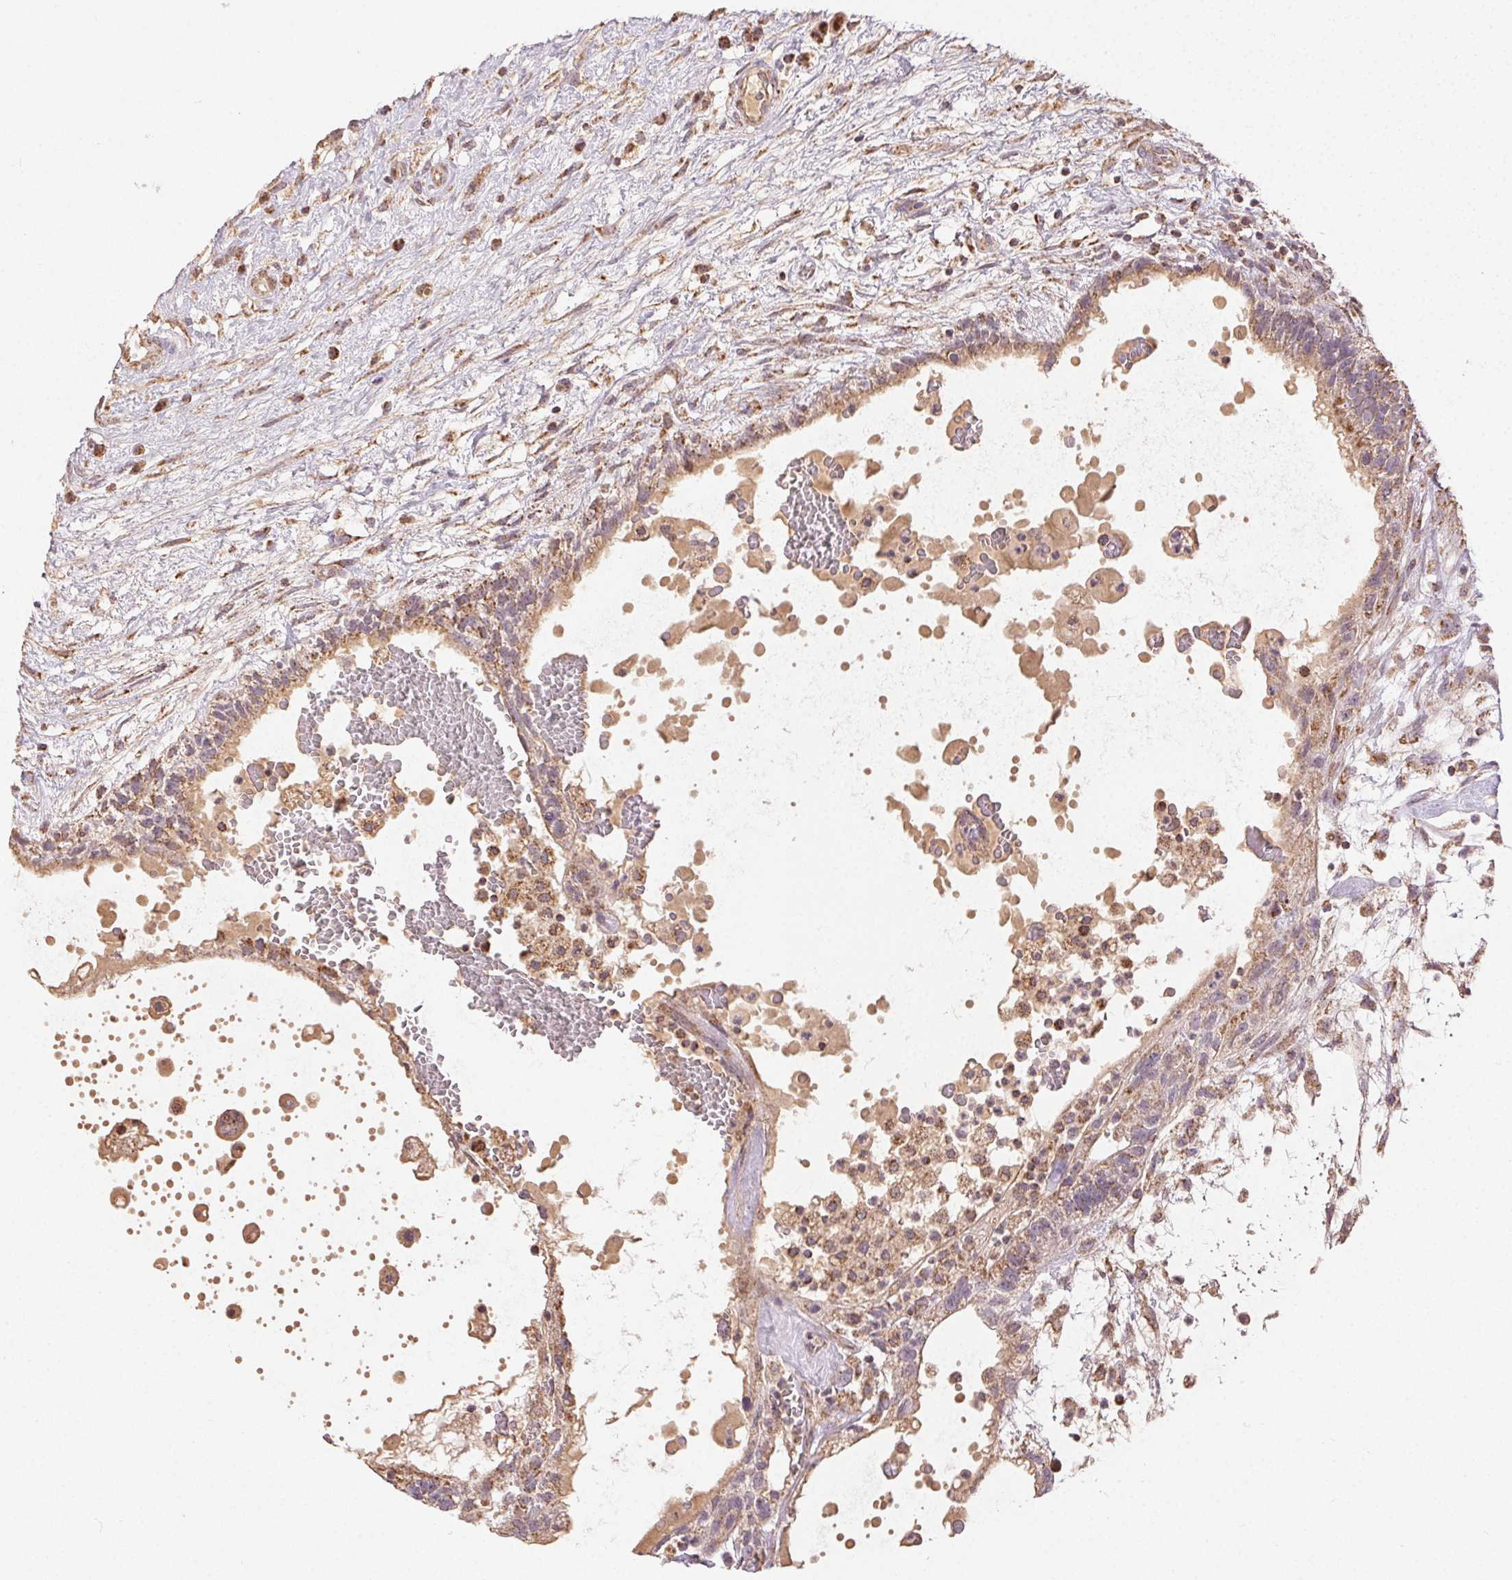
{"staining": {"intensity": "moderate", "quantity": "25%-75%", "location": "cytoplasmic/membranous"}, "tissue": "testis cancer", "cell_type": "Tumor cells", "image_type": "cancer", "snomed": [{"axis": "morphology", "description": "Normal tissue, NOS"}, {"axis": "morphology", "description": "Carcinoma, Embryonal, NOS"}, {"axis": "topography", "description": "Testis"}], "caption": "Testis cancer stained with DAB immunohistochemistry demonstrates medium levels of moderate cytoplasmic/membranous staining in about 25%-75% of tumor cells.", "gene": "CLASP1", "patient": {"sex": "male", "age": 32}}